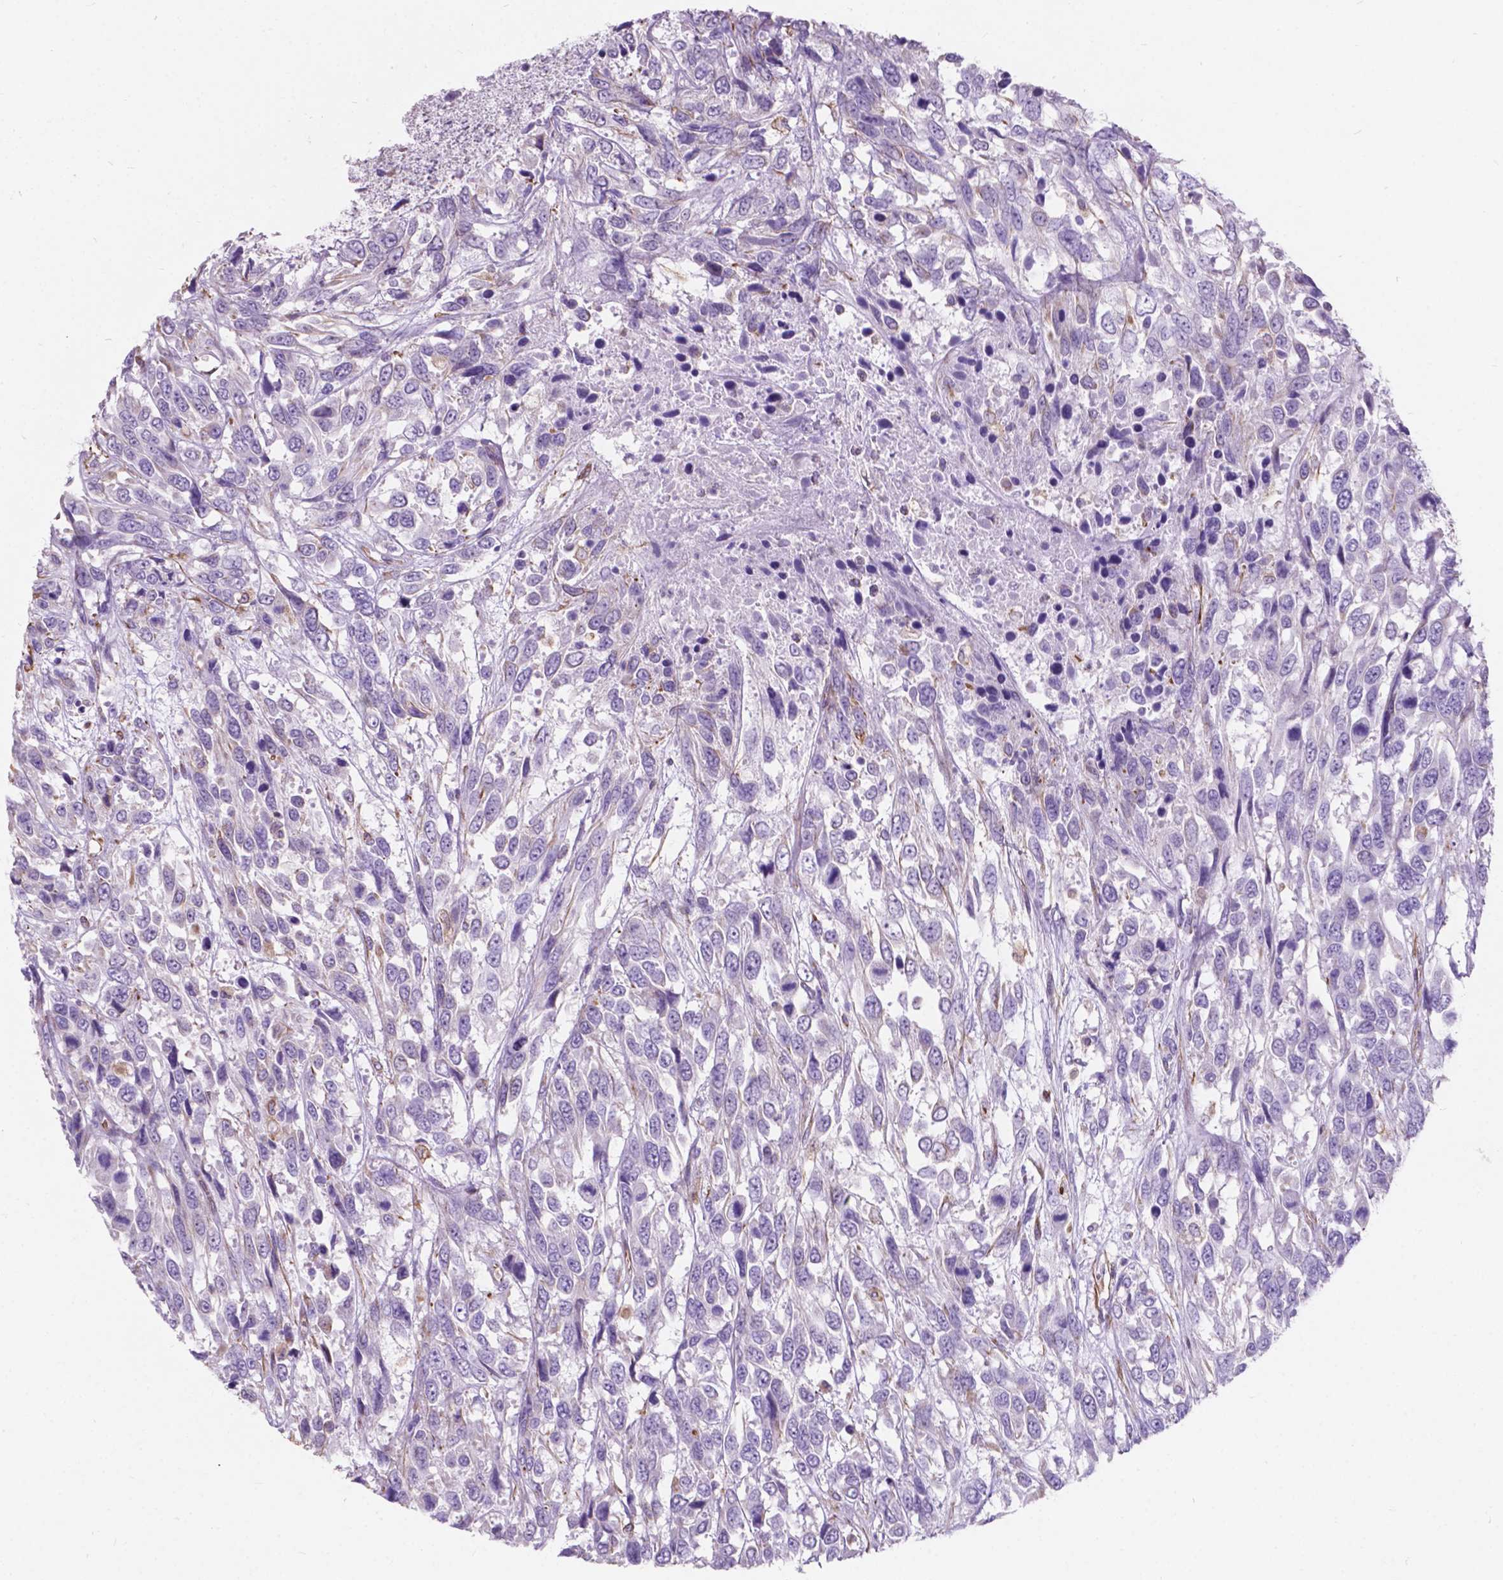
{"staining": {"intensity": "negative", "quantity": "none", "location": "none"}, "tissue": "urothelial cancer", "cell_type": "Tumor cells", "image_type": "cancer", "snomed": [{"axis": "morphology", "description": "Urothelial carcinoma, High grade"}, {"axis": "topography", "description": "Urinary bladder"}], "caption": "A photomicrograph of urothelial cancer stained for a protein shows no brown staining in tumor cells.", "gene": "AMOT", "patient": {"sex": "female", "age": 70}}